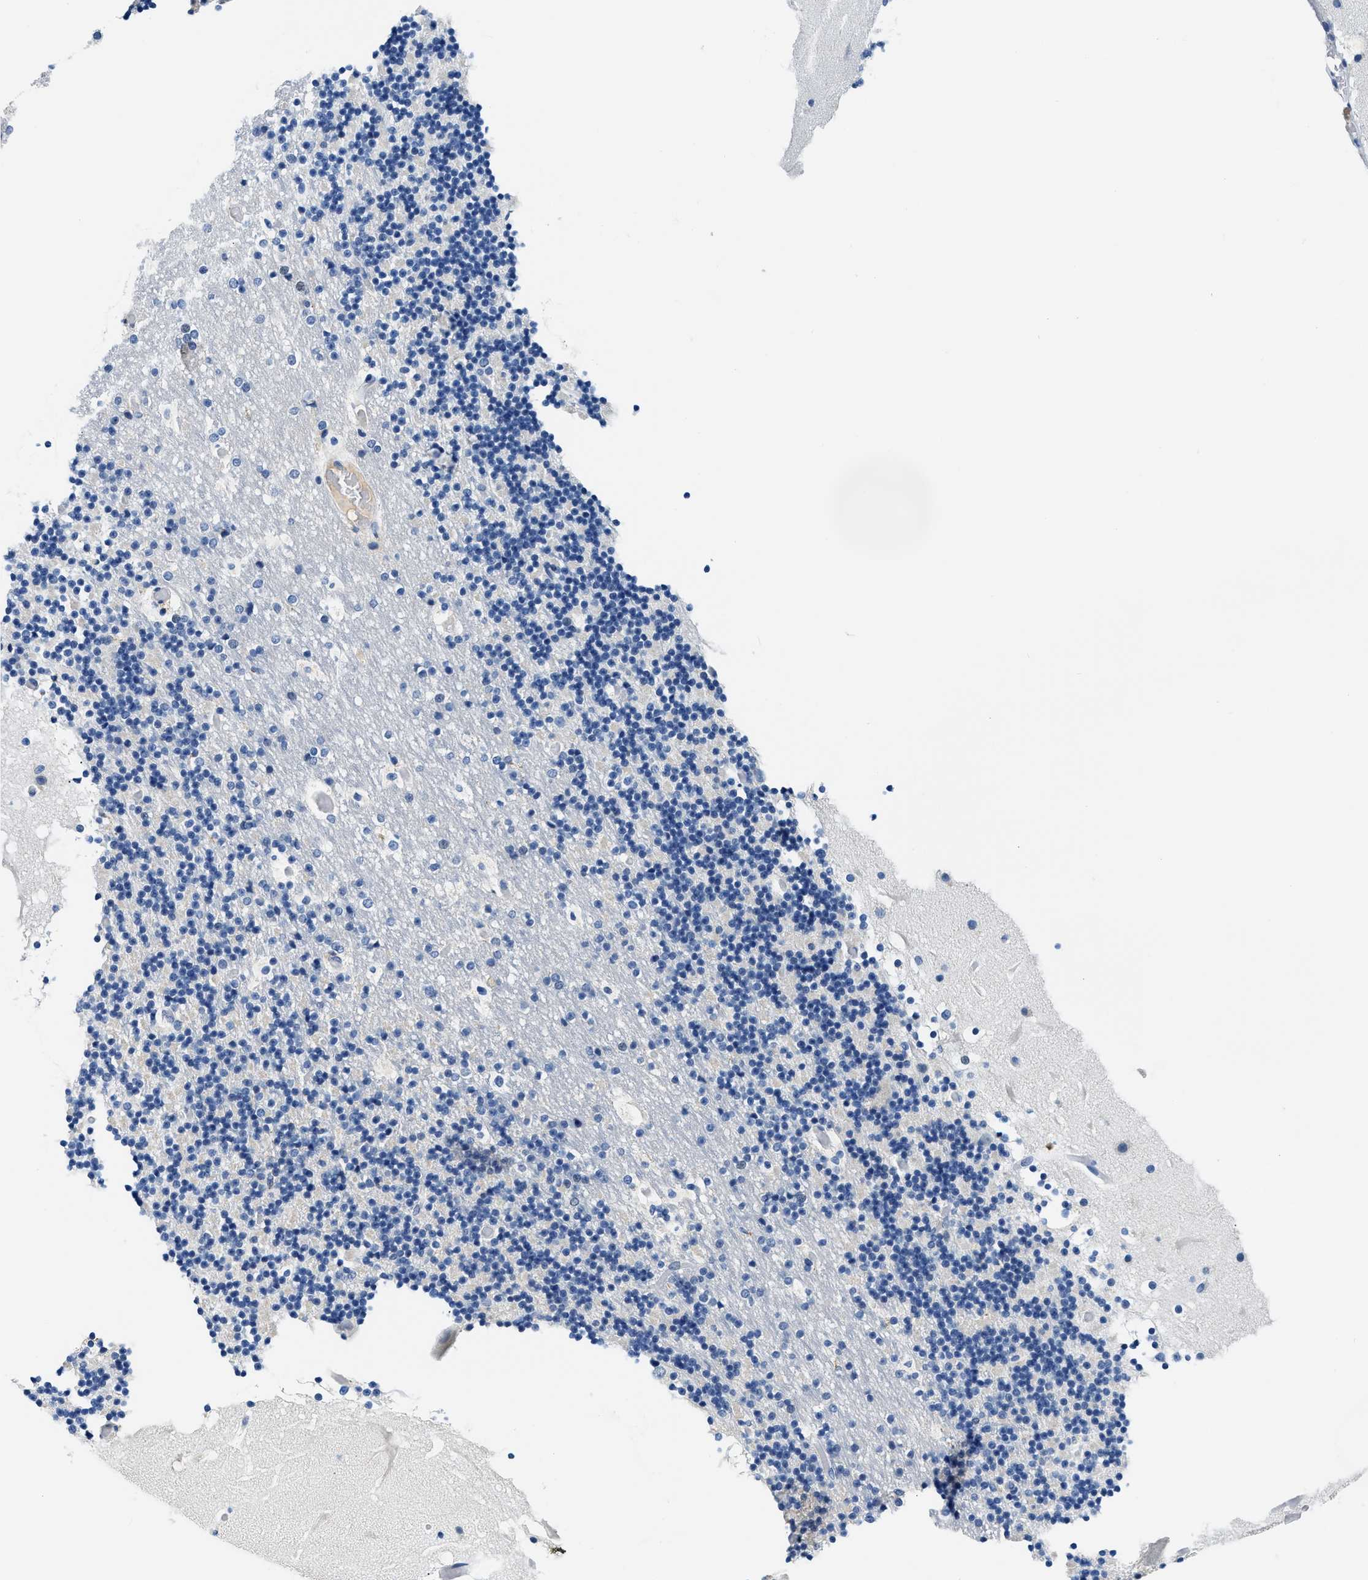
{"staining": {"intensity": "negative", "quantity": "none", "location": "none"}, "tissue": "cerebellum", "cell_type": "Cells in granular layer", "image_type": "normal", "snomed": [{"axis": "morphology", "description": "Normal tissue, NOS"}, {"axis": "topography", "description": "Cerebellum"}], "caption": "A high-resolution photomicrograph shows immunohistochemistry staining of unremarkable cerebellum, which exhibits no significant staining in cells in granular layer.", "gene": "PCK2", "patient": {"sex": "male", "age": 57}}